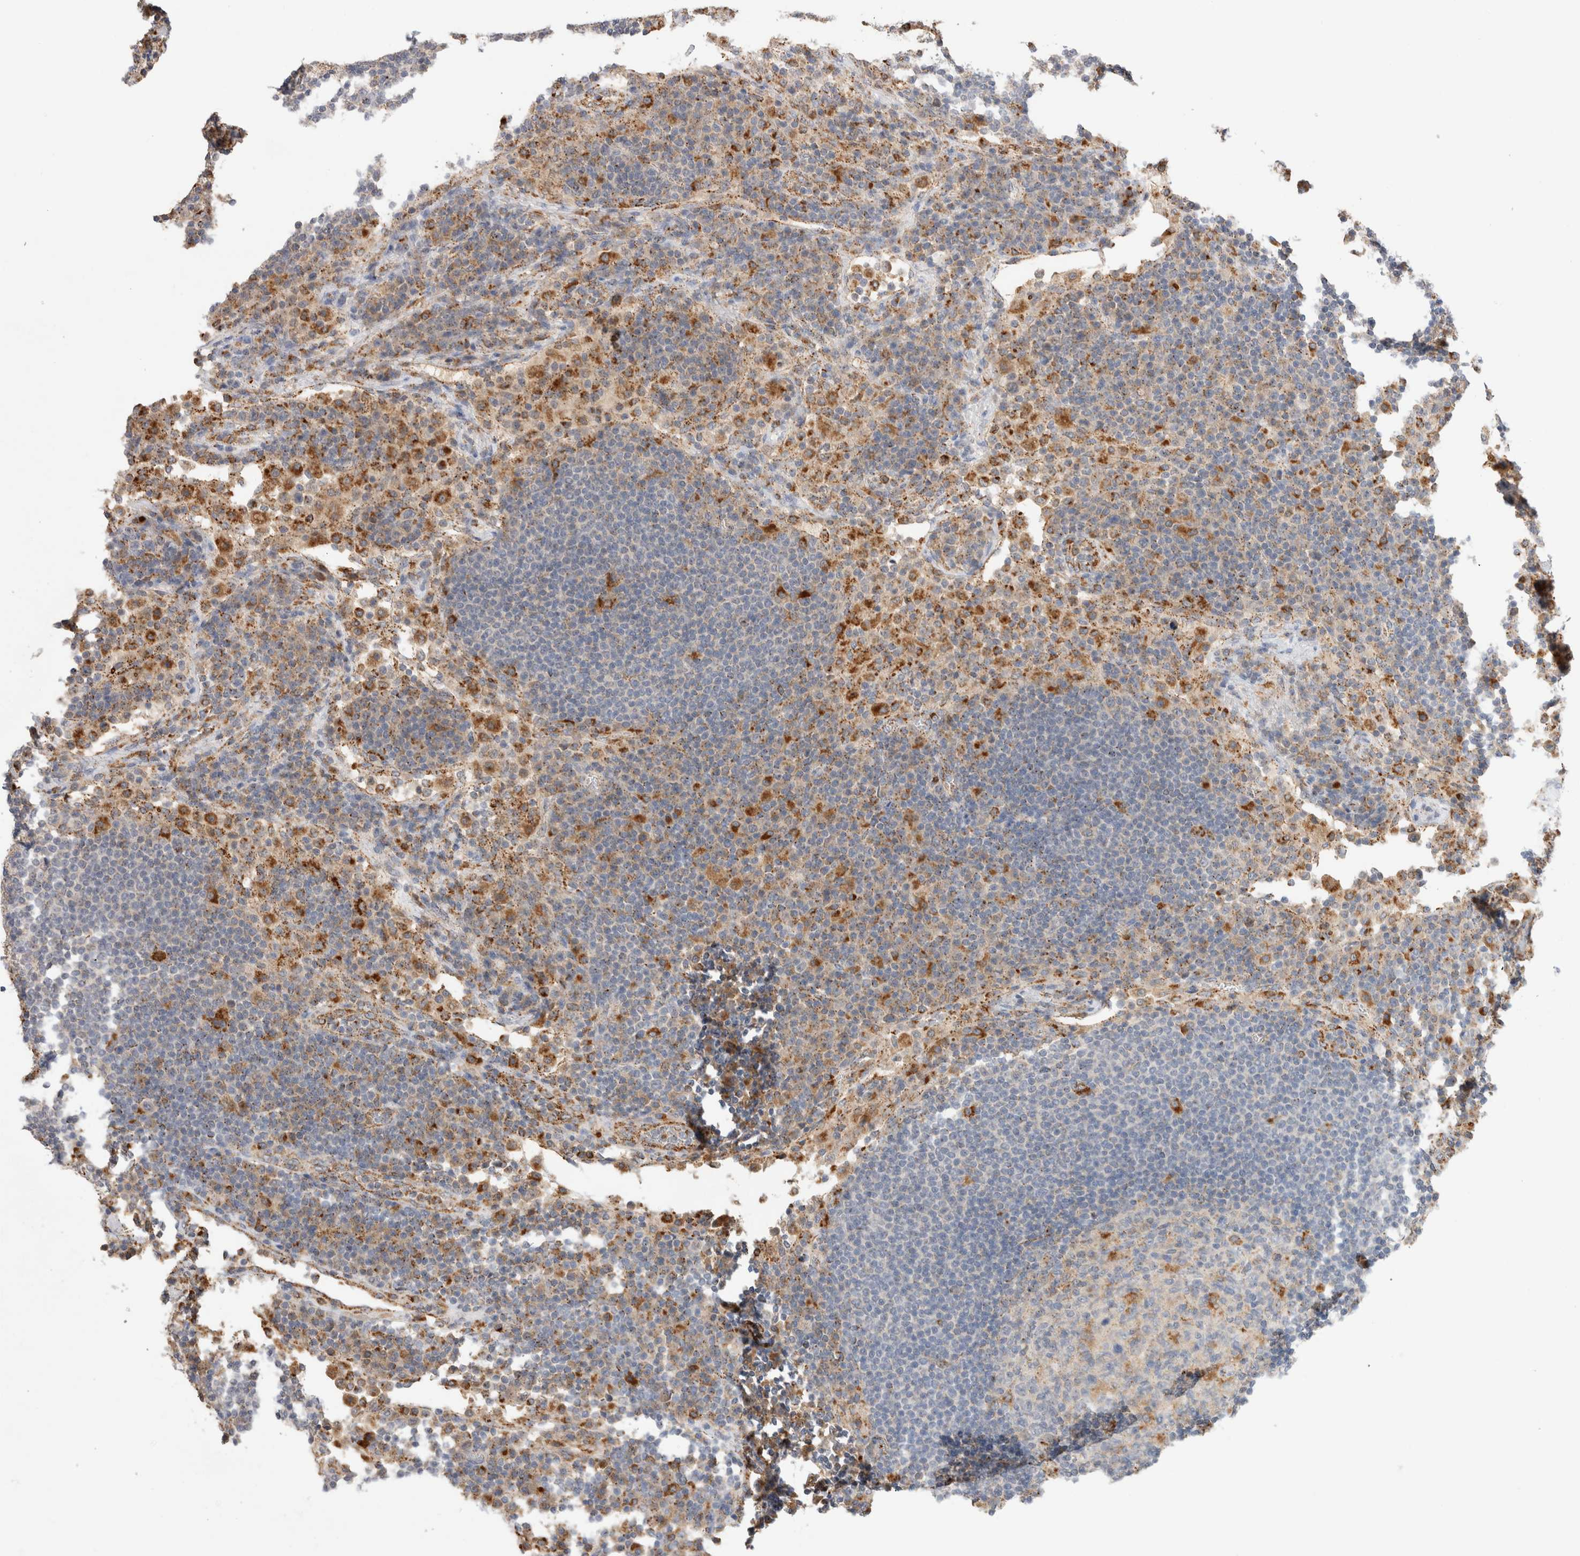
{"staining": {"intensity": "moderate", "quantity": "<25%", "location": "cytoplasmic/membranous"}, "tissue": "lymph node", "cell_type": "Germinal center cells", "image_type": "normal", "snomed": [{"axis": "morphology", "description": "Normal tissue, NOS"}, {"axis": "topography", "description": "Lymph node"}], "caption": "DAB (3,3'-diaminobenzidine) immunohistochemical staining of unremarkable lymph node exhibits moderate cytoplasmic/membranous protein positivity in approximately <25% of germinal center cells.", "gene": "GNS", "patient": {"sex": "female", "age": 53}}